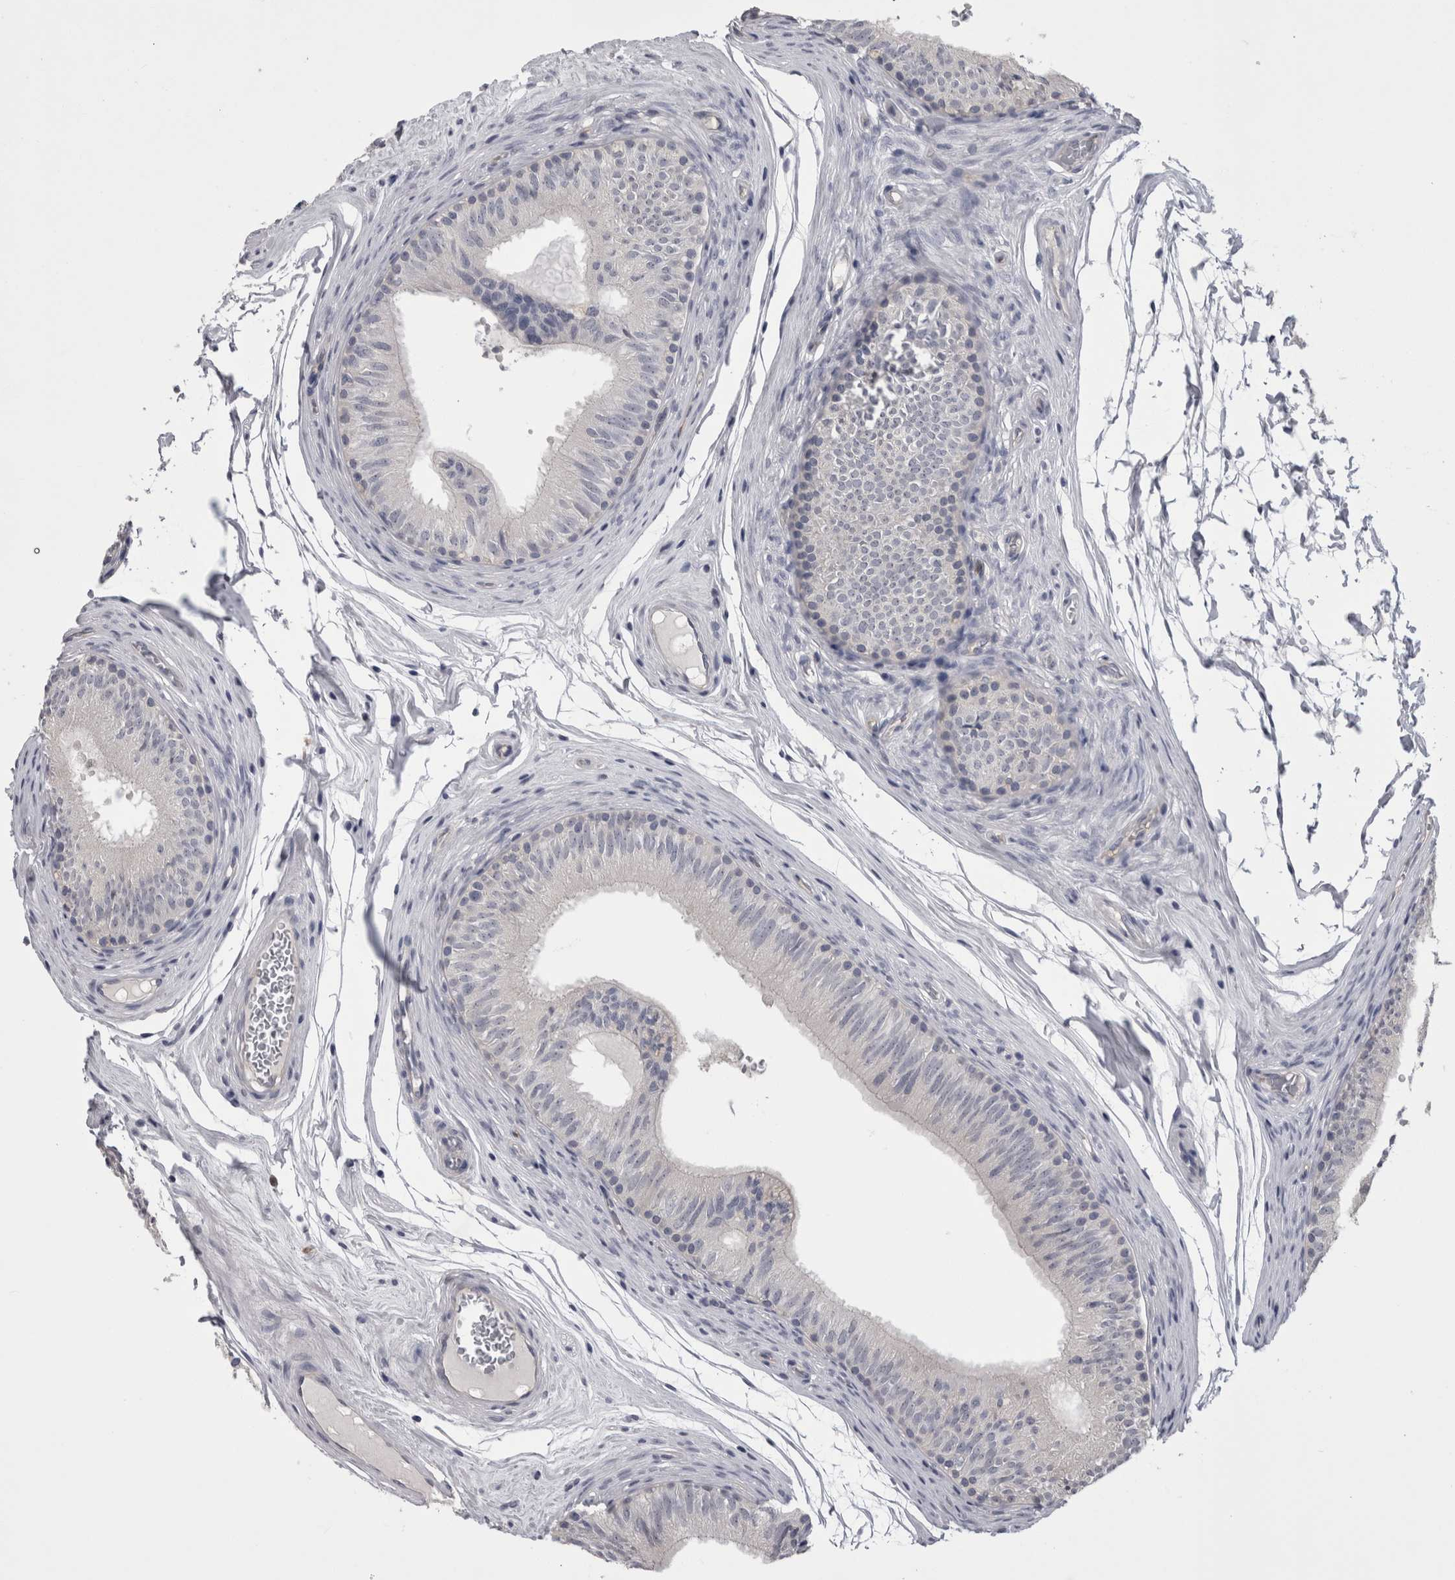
{"staining": {"intensity": "negative", "quantity": "none", "location": "none"}, "tissue": "epididymis", "cell_type": "Glandular cells", "image_type": "normal", "snomed": [{"axis": "morphology", "description": "Normal tissue, NOS"}, {"axis": "topography", "description": "Epididymis"}], "caption": "This is a micrograph of immunohistochemistry (IHC) staining of normal epididymis, which shows no expression in glandular cells.", "gene": "AFMID", "patient": {"sex": "male", "age": 36}}